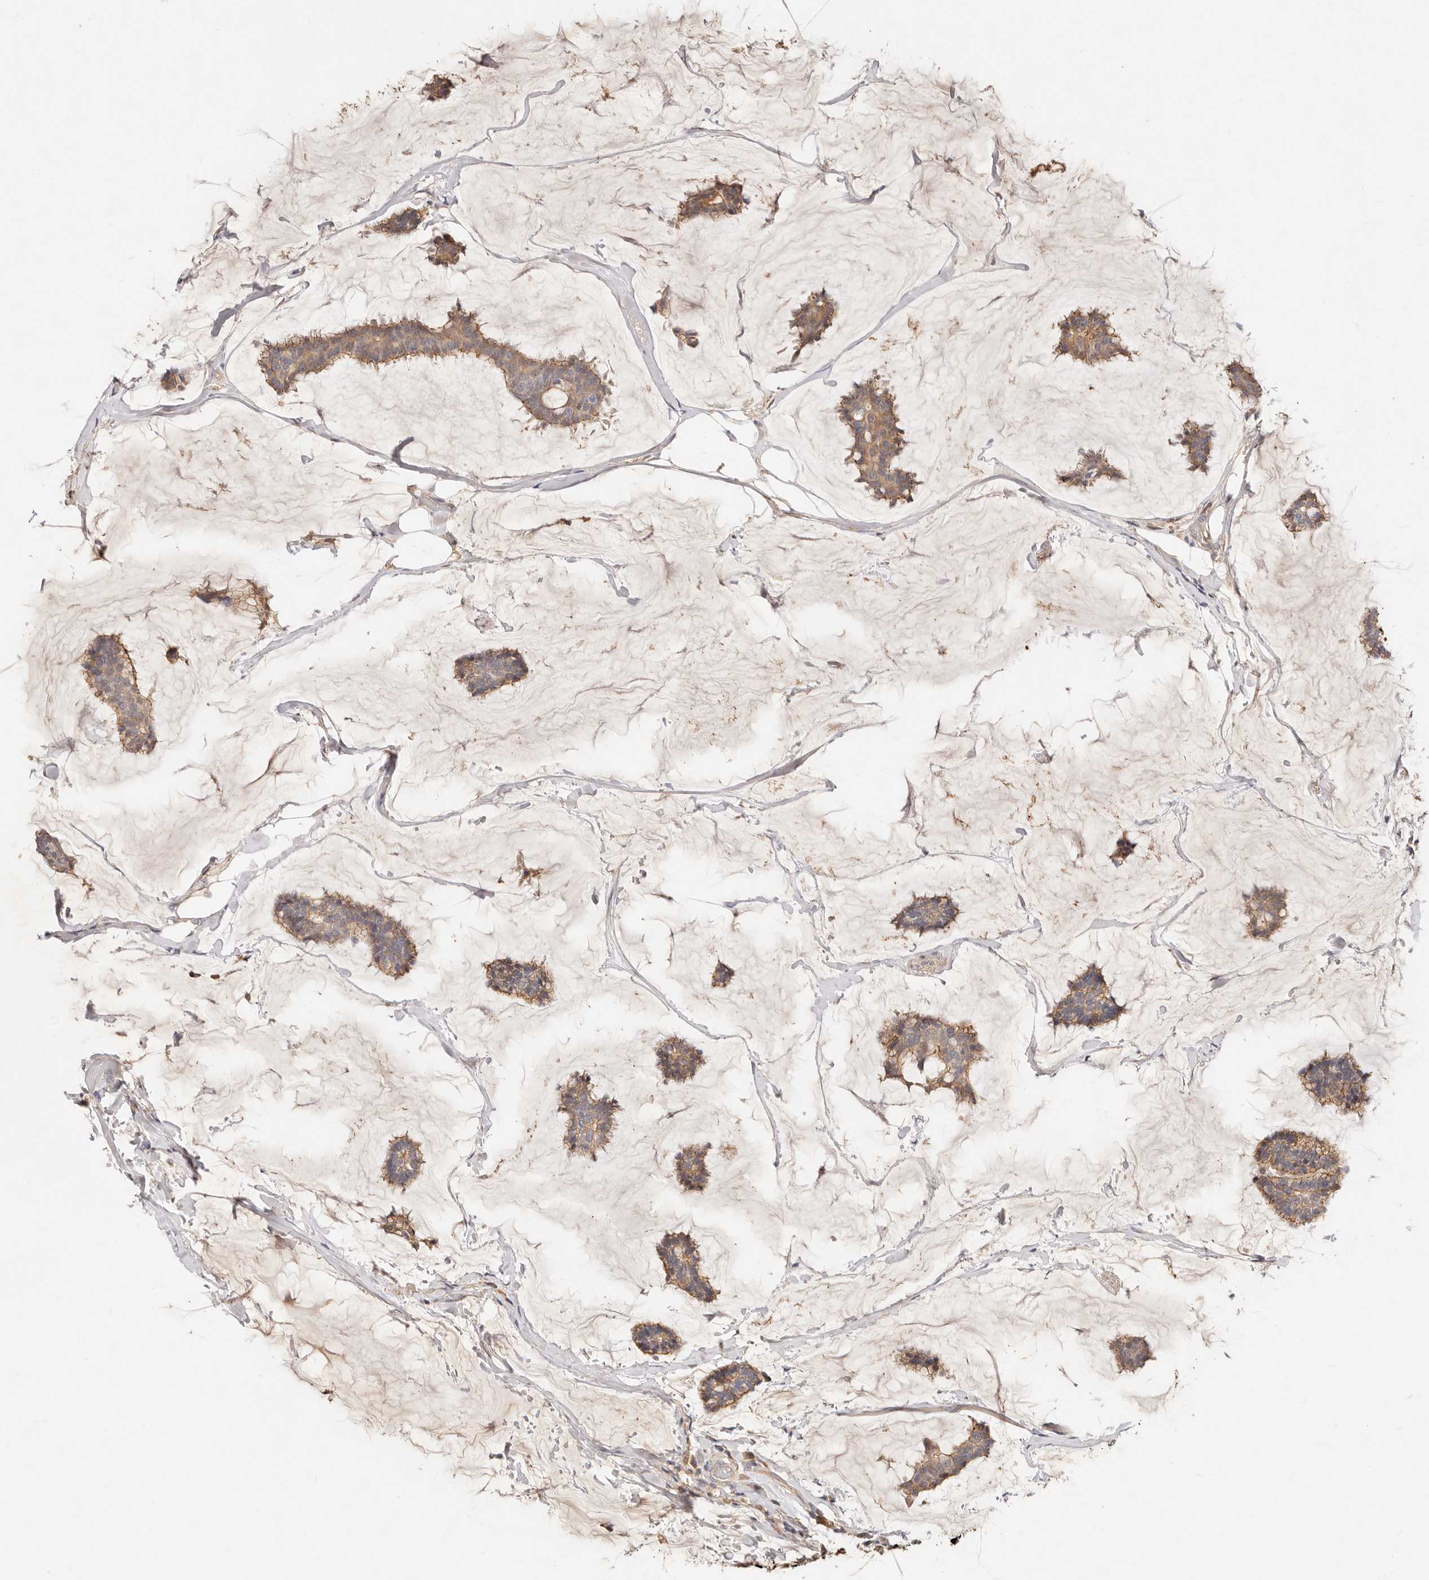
{"staining": {"intensity": "moderate", "quantity": "25%-75%", "location": "cytoplasmic/membranous"}, "tissue": "breast cancer", "cell_type": "Tumor cells", "image_type": "cancer", "snomed": [{"axis": "morphology", "description": "Duct carcinoma"}, {"axis": "topography", "description": "Breast"}], "caption": "Immunohistochemistry (IHC) of human intraductal carcinoma (breast) demonstrates medium levels of moderate cytoplasmic/membranous expression in about 25%-75% of tumor cells. (IHC, brightfield microscopy, high magnification).", "gene": "CXADR", "patient": {"sex": "female", "age": 93}}